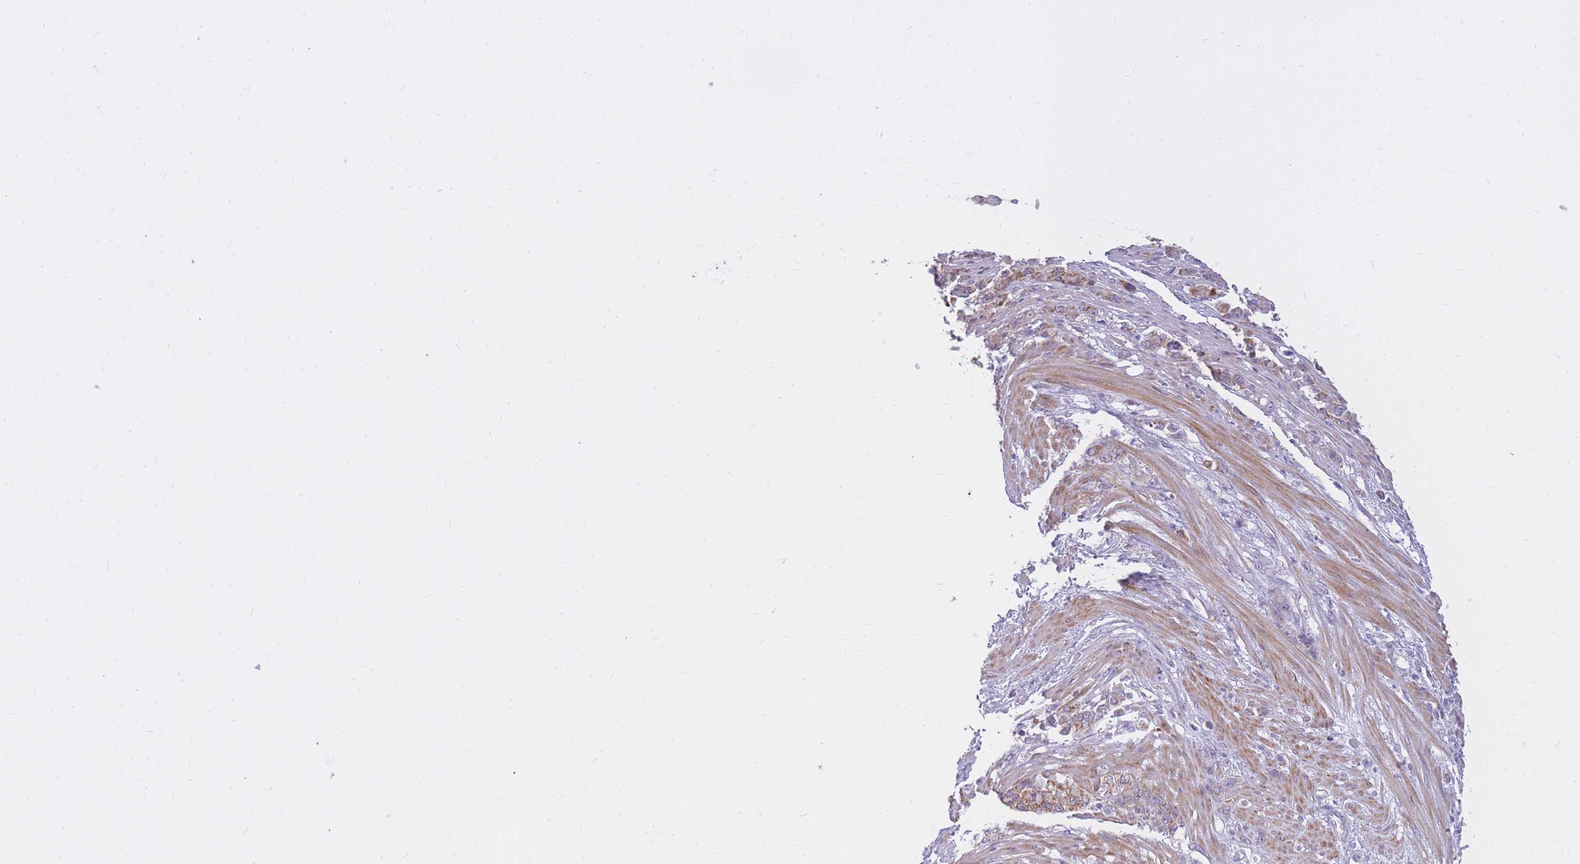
{"staining": {"intensity": "moderate", "quantity": "25%-75%", "location": "cytoplasmic/membranous"}, "tissue": "stomach cancer", "cell_type": "Tumor cells", "image_type": "cancer", "snomed": [{"axis": "morphology", "description": "Normal tissue, NOS"}, {"axis": "morphology", "description": "Adenocarcinoma, NOS"}, {"axis": "topography", "description": "Stomach"}], "caption": "Tumor cells exhibit moderate cytoplasmic/membranous expression in approximately 25%-75% of cells in stomach cancer (adenocarcinoma). (DAB IHC with brightfield microscopy, high magnification).", "gene": "RNF170", "patient": {"sex": "female", "age": 79}}